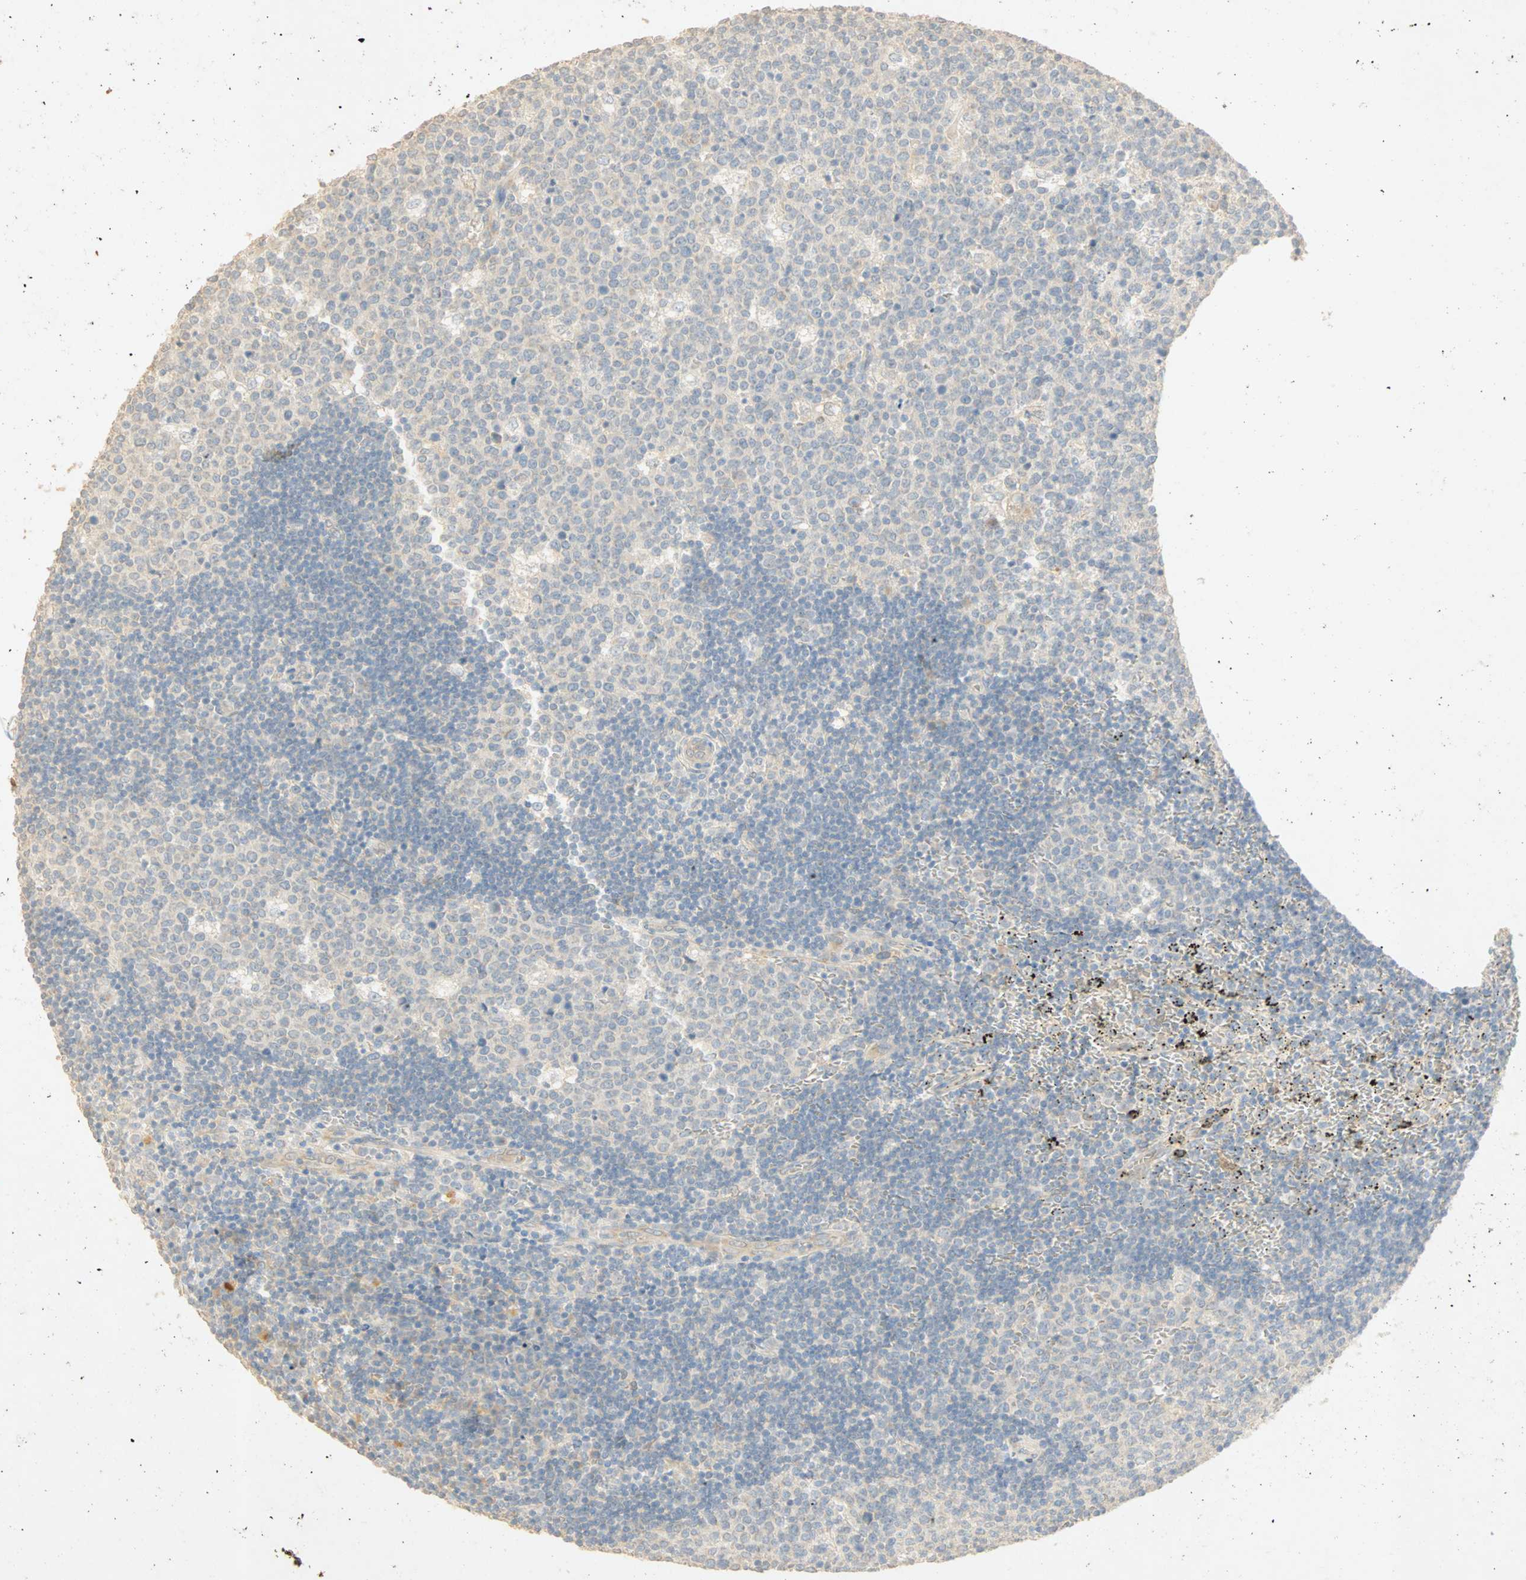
{"staining": {"intensity": "negative", "quantity": "none", "location": "none"}, "tissue": "lymph node", "cell_type": "Germinal center cells", "image_type": "normal", "snomed": [{"axis": "morphology", "description": "Normal tissue, NOS"}, {"axis": "topography", "description": "Lymph node"}, {"axis": "topography", "description": "Salivary gland"}], "caption": "Immunohistochemistry micrograph of normal lymph node stained for a protein (brown), which shows no expression in germinal center cells.", "gene": "SELENBP1", "patient": {"sex": "male", "age": 8}}